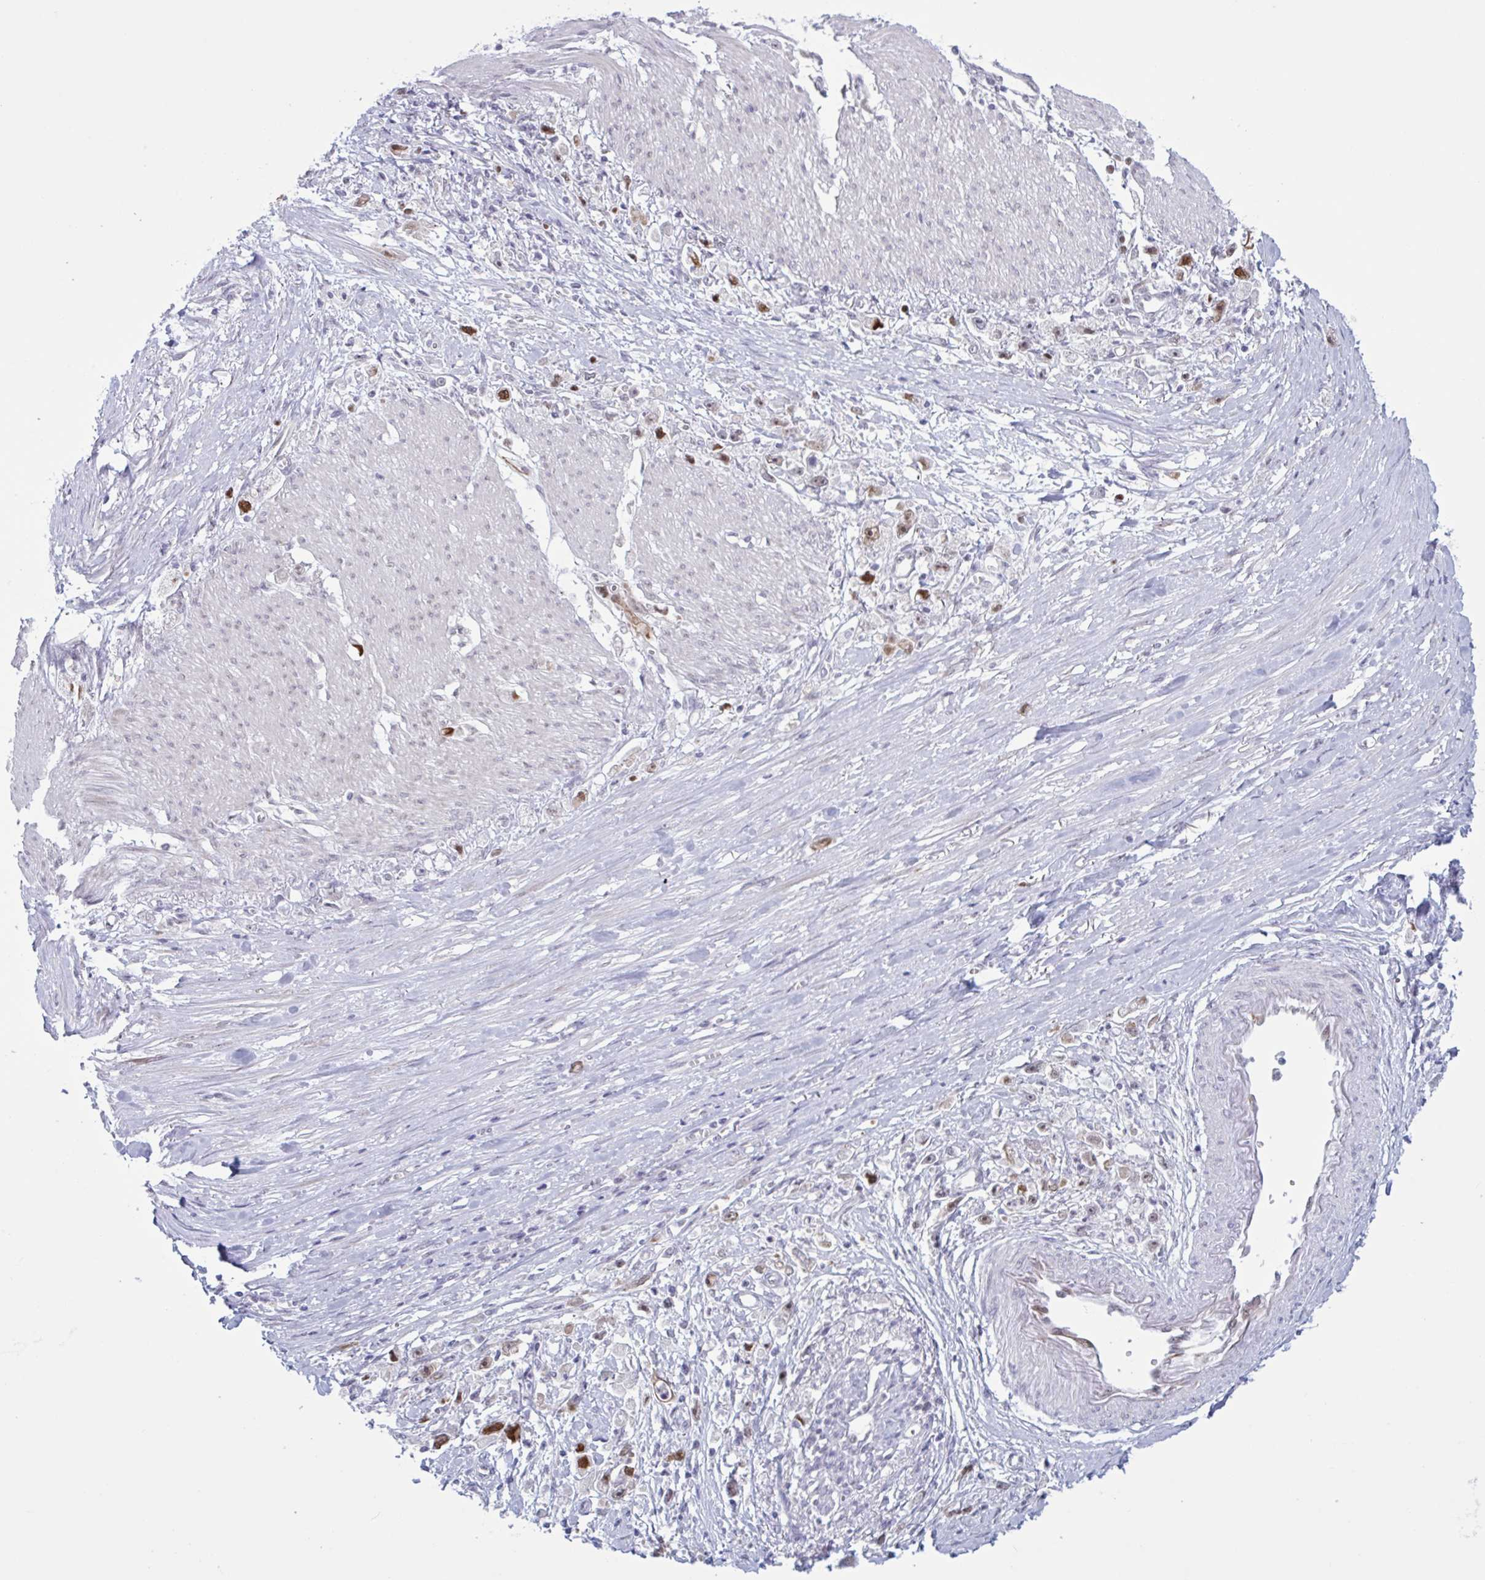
{"staining": {"intensity": "moderate", "quantity": "25%-75%", "location": "nuclear"}, "tissue": "stomach cancer", "cell_type": "Tumor cells", "image_type": "cancer", "snomed": [{"axis": "morphology", "description": "Adenocarcinoma, NOS"}, {"axis": "topography", "description": "Stomach"}], "caption": "Immunohistochemistry (IHC) (DAB) staining of stomach adenocarcinoma demonstrates moderate nuclear protein expression in approximately 25%-75% of tumor cells. (Stains: DAB (3,3'-diaminobenzidine) in brown, nuclei in blue, Microscopy: brightfield microscopy at high magnification).", "gene": "PRMT6", "patient": {"sex": "female", "age": 59}}